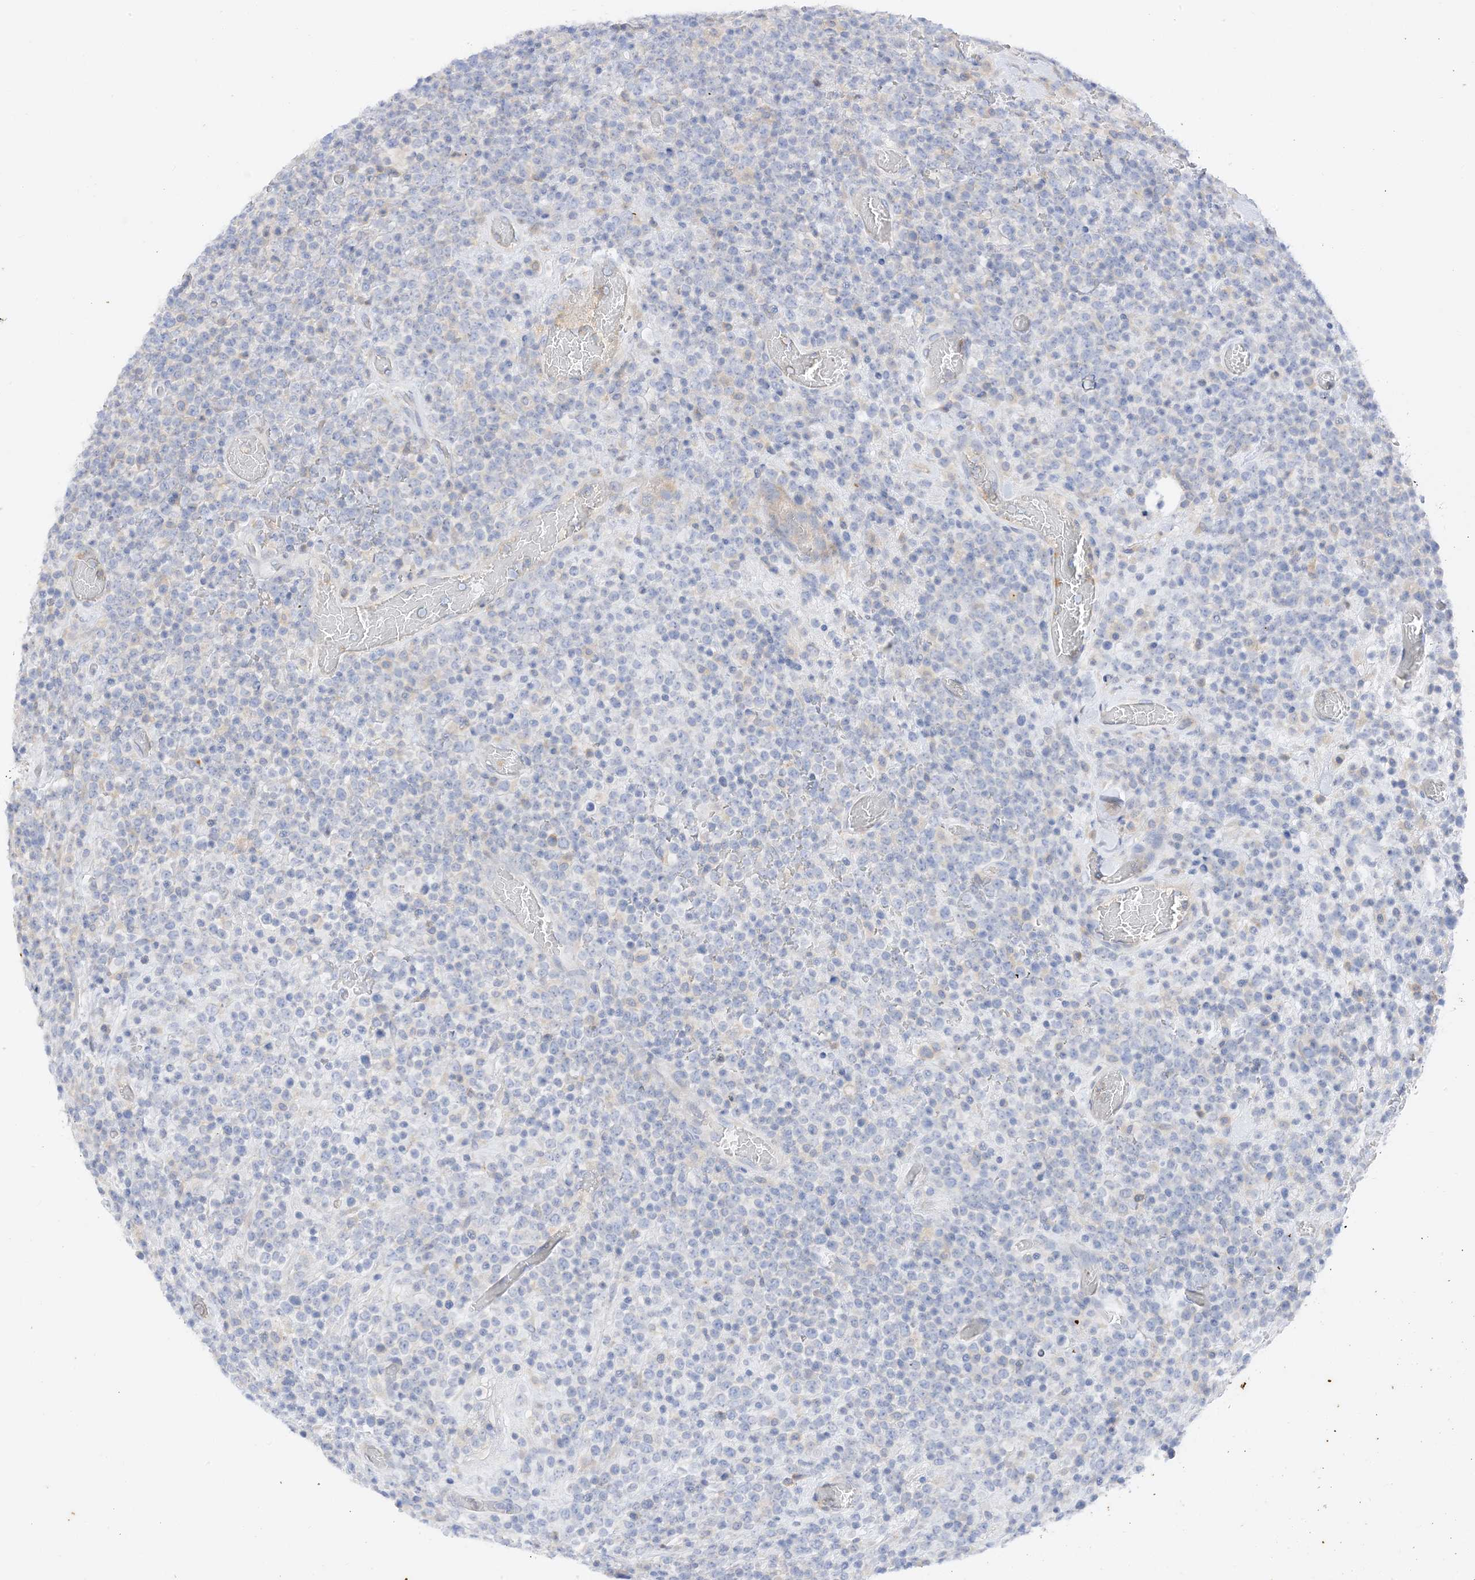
{"staining": {"intensity": "negative", "quantity": "none", "location": "none"}, "tissue": "lymphoma", "cell_type": "Tumor cells", "image_type": "cancer", "snomed": [{"axis": "morphology", "description": "Malignant lymphoma, non-Hodgkin's type, High grade"}, {"axis": "topography", "description": "Colon"}], "caption": "An IHC micrograph of malignant lymphoma, non-Hodgkin's type (high-grade) is shown. There is no staining in tumor cells of malignant lymphoma, non-Hodgkin's type (high-grade).", "gene": "ARV1", "patient": {"sex": "female", "age": 53}}